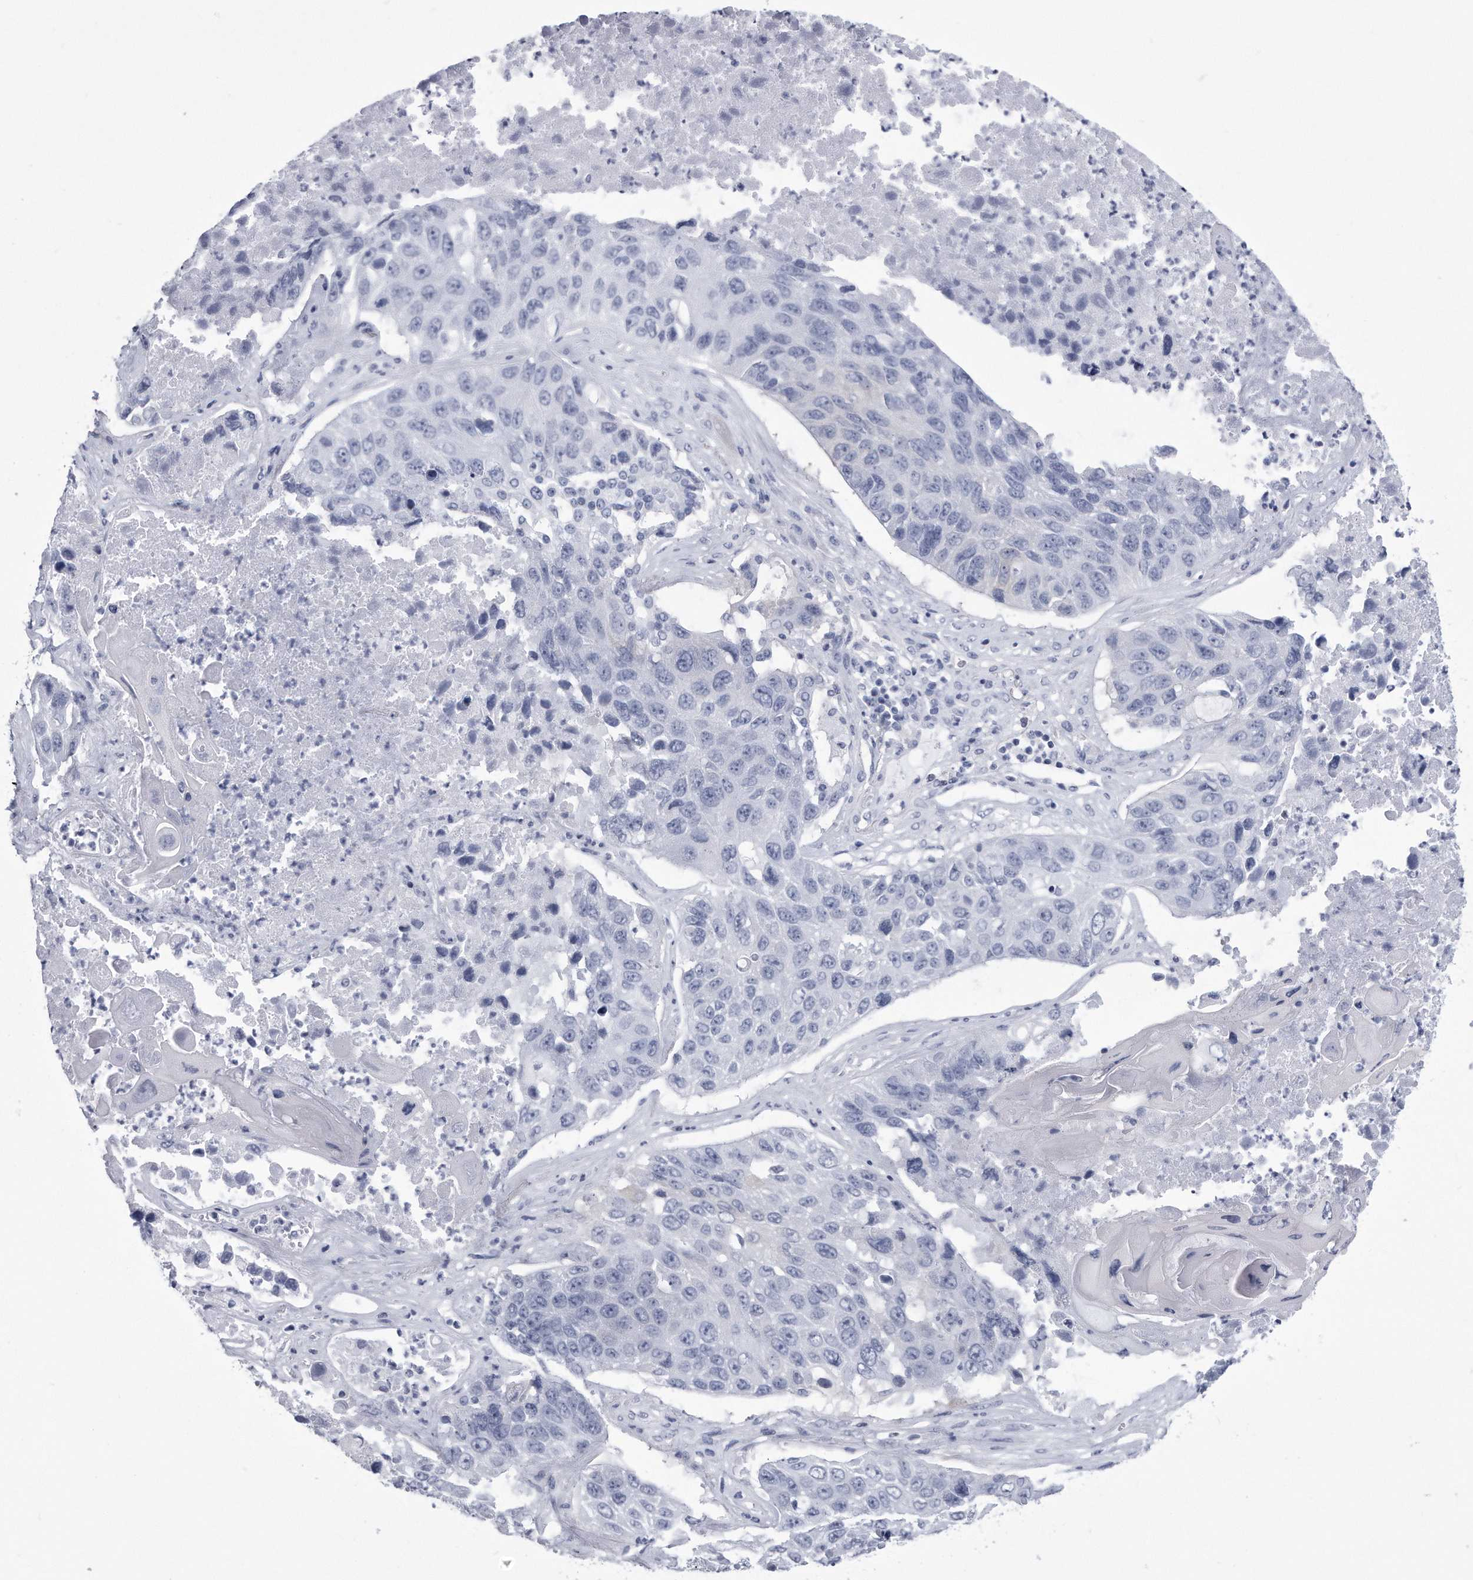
{"staining": {"intensity": "negative", "quantity": "none", "location": "none"}, "tissue": "lung cancer", "cell_type": "Tumor cells", "image_type": "cancer", "snomed": [{"axis": "morphology", "description": "Squamous cell carcinoma, NOS"}, {"axis": "topography", "description": "Lung"}], "caption": "A histopathology image of human lung cancer is negative for staining in tumor cells.", "gene": "PYGB", "patient": {"sex": "male", "age": 61}}